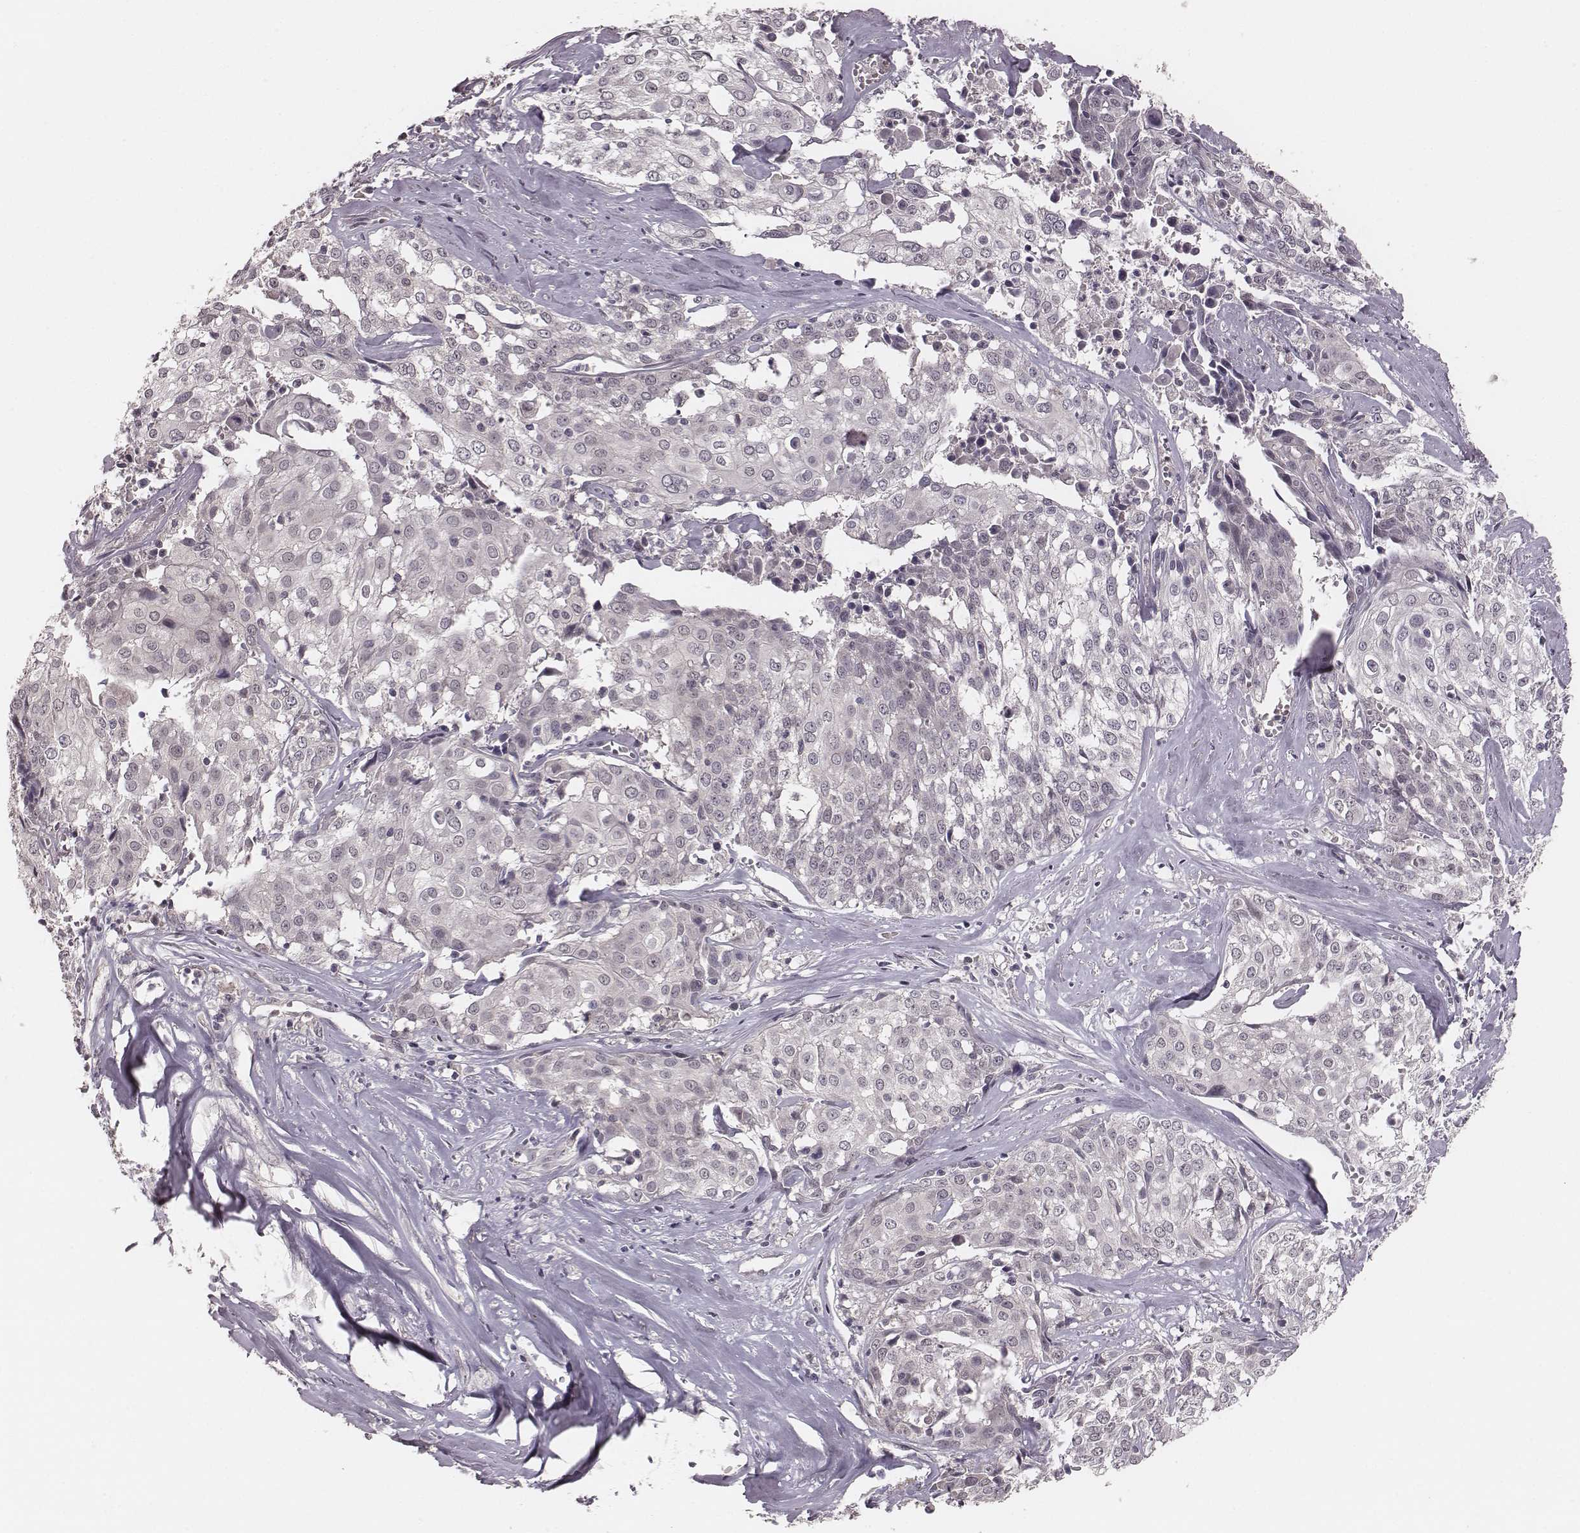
{"staining": {"intensity": "negative", "quantity": "none", "location": "none"}, "tissue": "cervical cancer", "cell_type": "Tumor cells", "image_type": "cancer", "snomed": [{"axis": "morphology", "description": "Squamous cell carcinoma, NOS"}, {"axis": "topography", "description": "Cervix"}], "caption": "High power microscopy photomicrograph of an immunohistochemistry (IHC) photomicrograph of cervical cancer (squamous cell carcinoma), revealing no significant positivity in tumor cells.", "gene": "LY6K", "patient": {"sex": "female", "age": 39}}